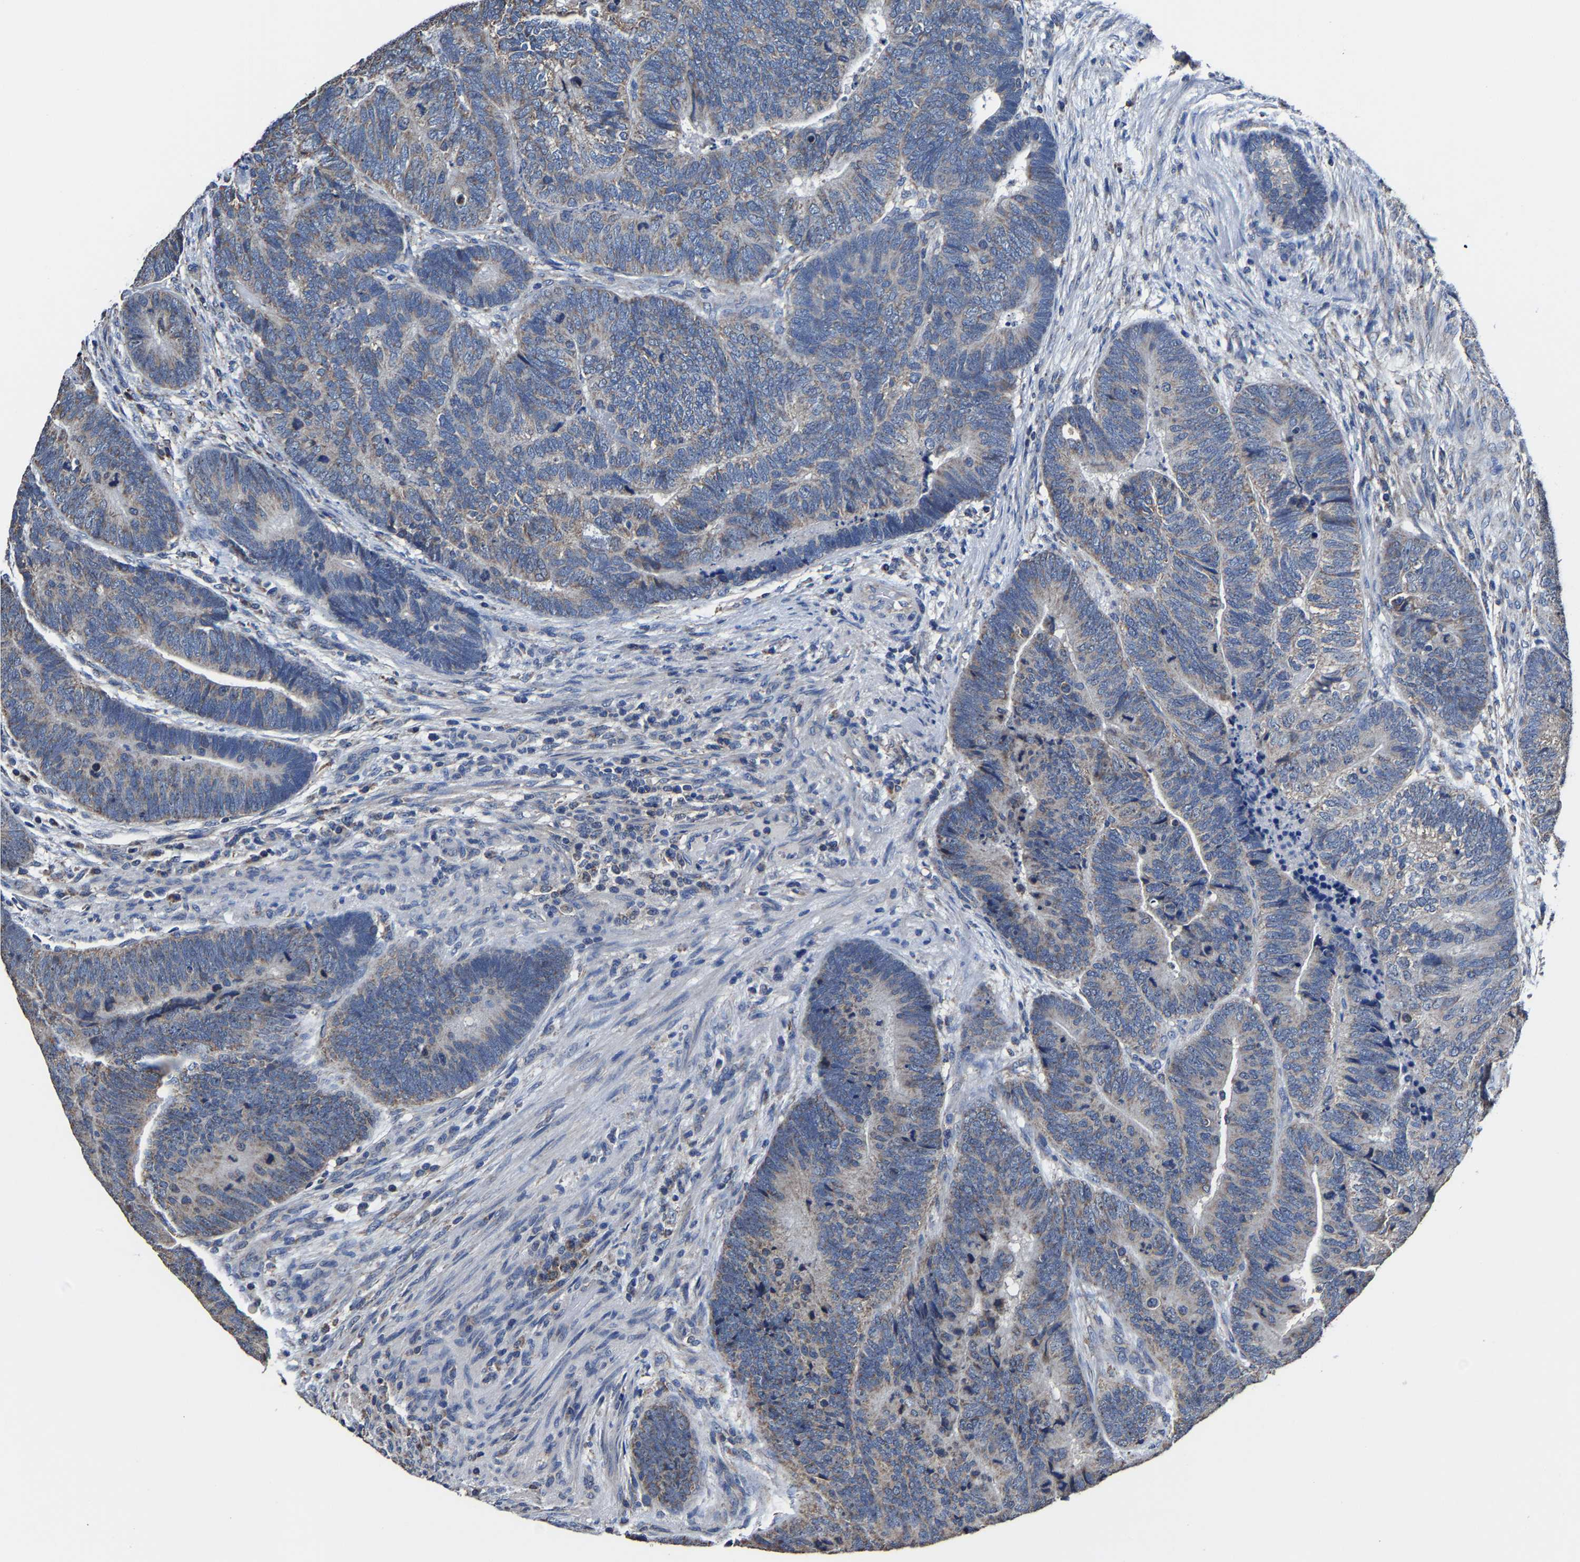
{"staining": {"intensity": "weak", "quantity": ">75%", "location": "cytoplasmic/membranous"}, "tissue": "colorectal cancer", "cell_type": "Tumor cells", "image_type": "cancer", "snomed": [{"axis": "morphology", "description": "Adenocarcinoma, NOS"}, {"axis": "topography", "description": "Colon"}], "caption": "The histopathology image shows immunohistochemical staining of colorectal adenocarcinoma. There is weak cytoplasmic/membranous expression is identified in approximately >75% of tumor cells. Nuclei are stained in blue.", "gene": "ZCCHC7", "patient": {"sex": "female", "age": 67}}